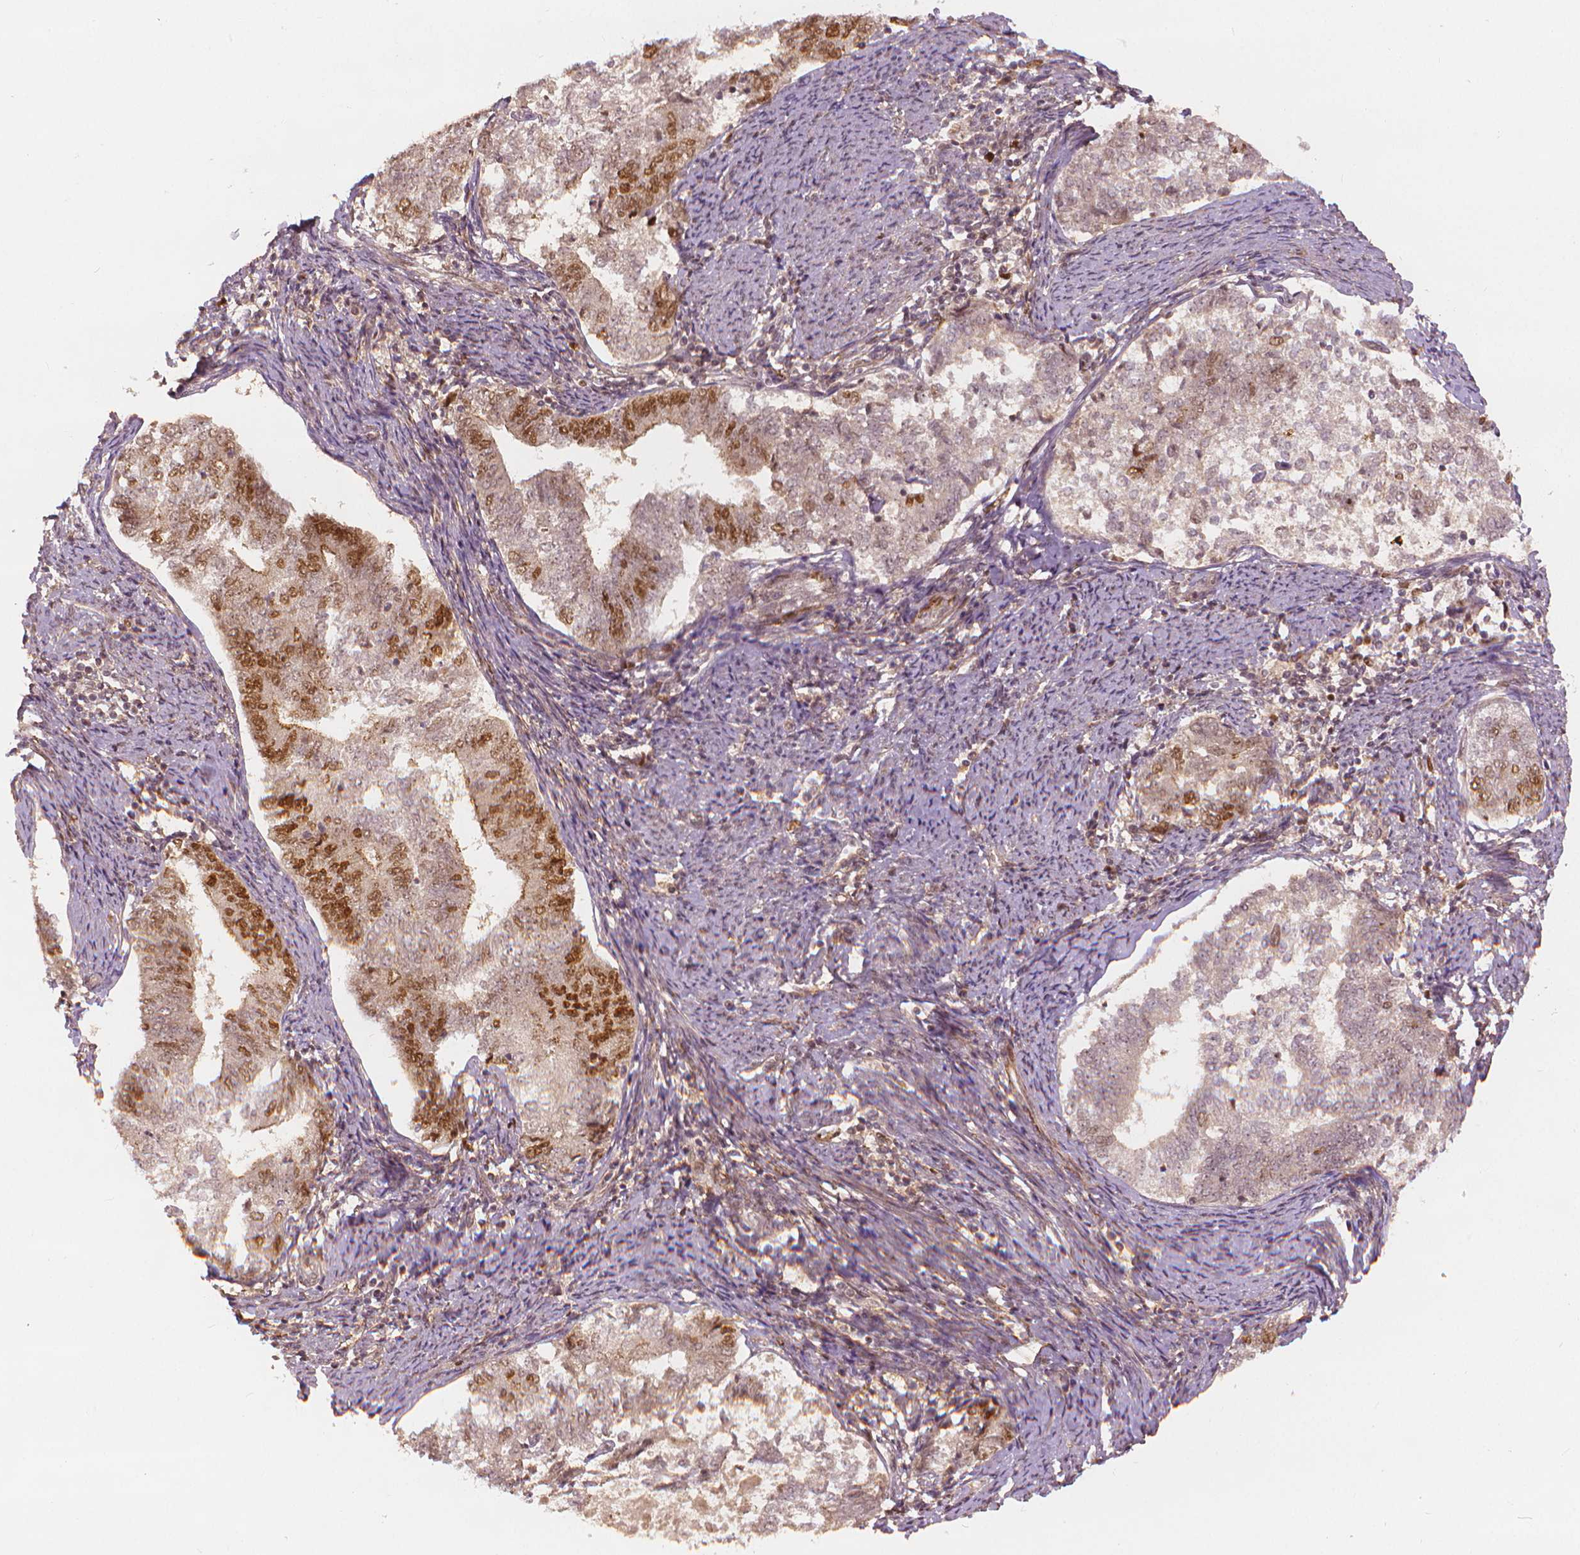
{"staining": {"intensity": "moderate", "quantity": "25%-75%", "location": "nuclear"}, "tissue": "endometrial cancer", "cell_type": "Tumor cells", "image_type": "cancer", "snomed": [{"axis": "morphology", "description": "Adenocarcinoma, NOS"}, {"axis": "topography", "description": "Endometrium"}], "caption": "Immunohistochemistry staining of endometrial cancer (adenocarcinoma), which demonstrates medium levels of moderate nuclear staining in about 25%-75% of tumor cells indicating moderate nuclear protein staining. The staining was performed using DAB (3,3'-diaminobenzidine) (brown) for protein detection and nuclei were counterstained in hematoxylin (blue).", "gene": "NSD2", "patient": {"sex": "female", "age": 65}}